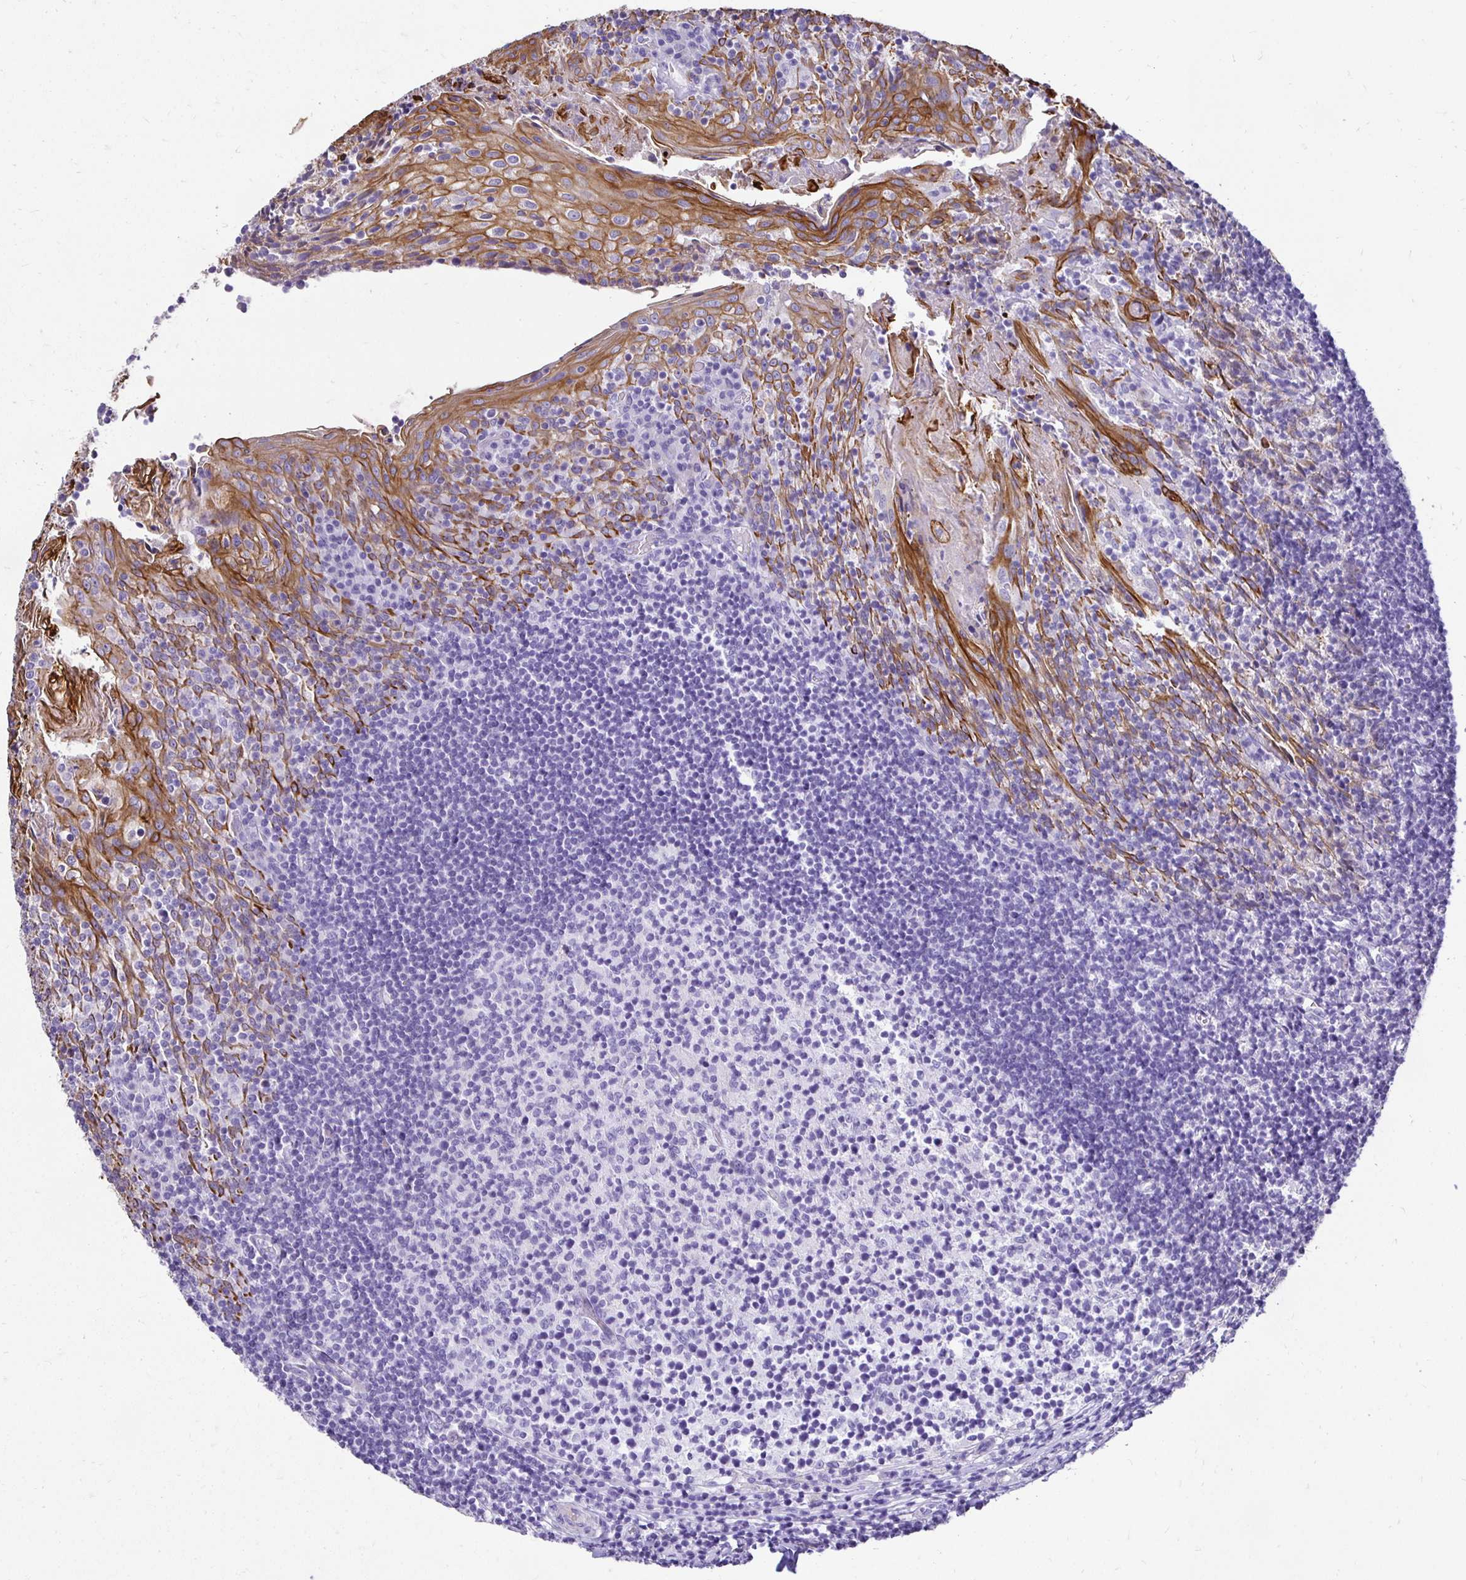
{"staining": {"intensity": "negative", "quantity": "none", "location": "none"}, "tissue": "tonsil", "cell_type": "Germinal center cells", "image_type": "normal", "snomed": [{"axis": "morphology", "description": "Normal tissue, NOS"}, {"axis": "topography", "description": "Tonsil"}], "caption": "Immunohistochemistry histopathology image of normal tonsil stained for a protein (brown), which reveals no expression in germinal center cells. (DAB (3,3'-diaminobenzidine) immunohistochemistry with hematoxylin counter stain).", "gene": "TAF1D", "patient": {"sex": "female", "age": 10}}